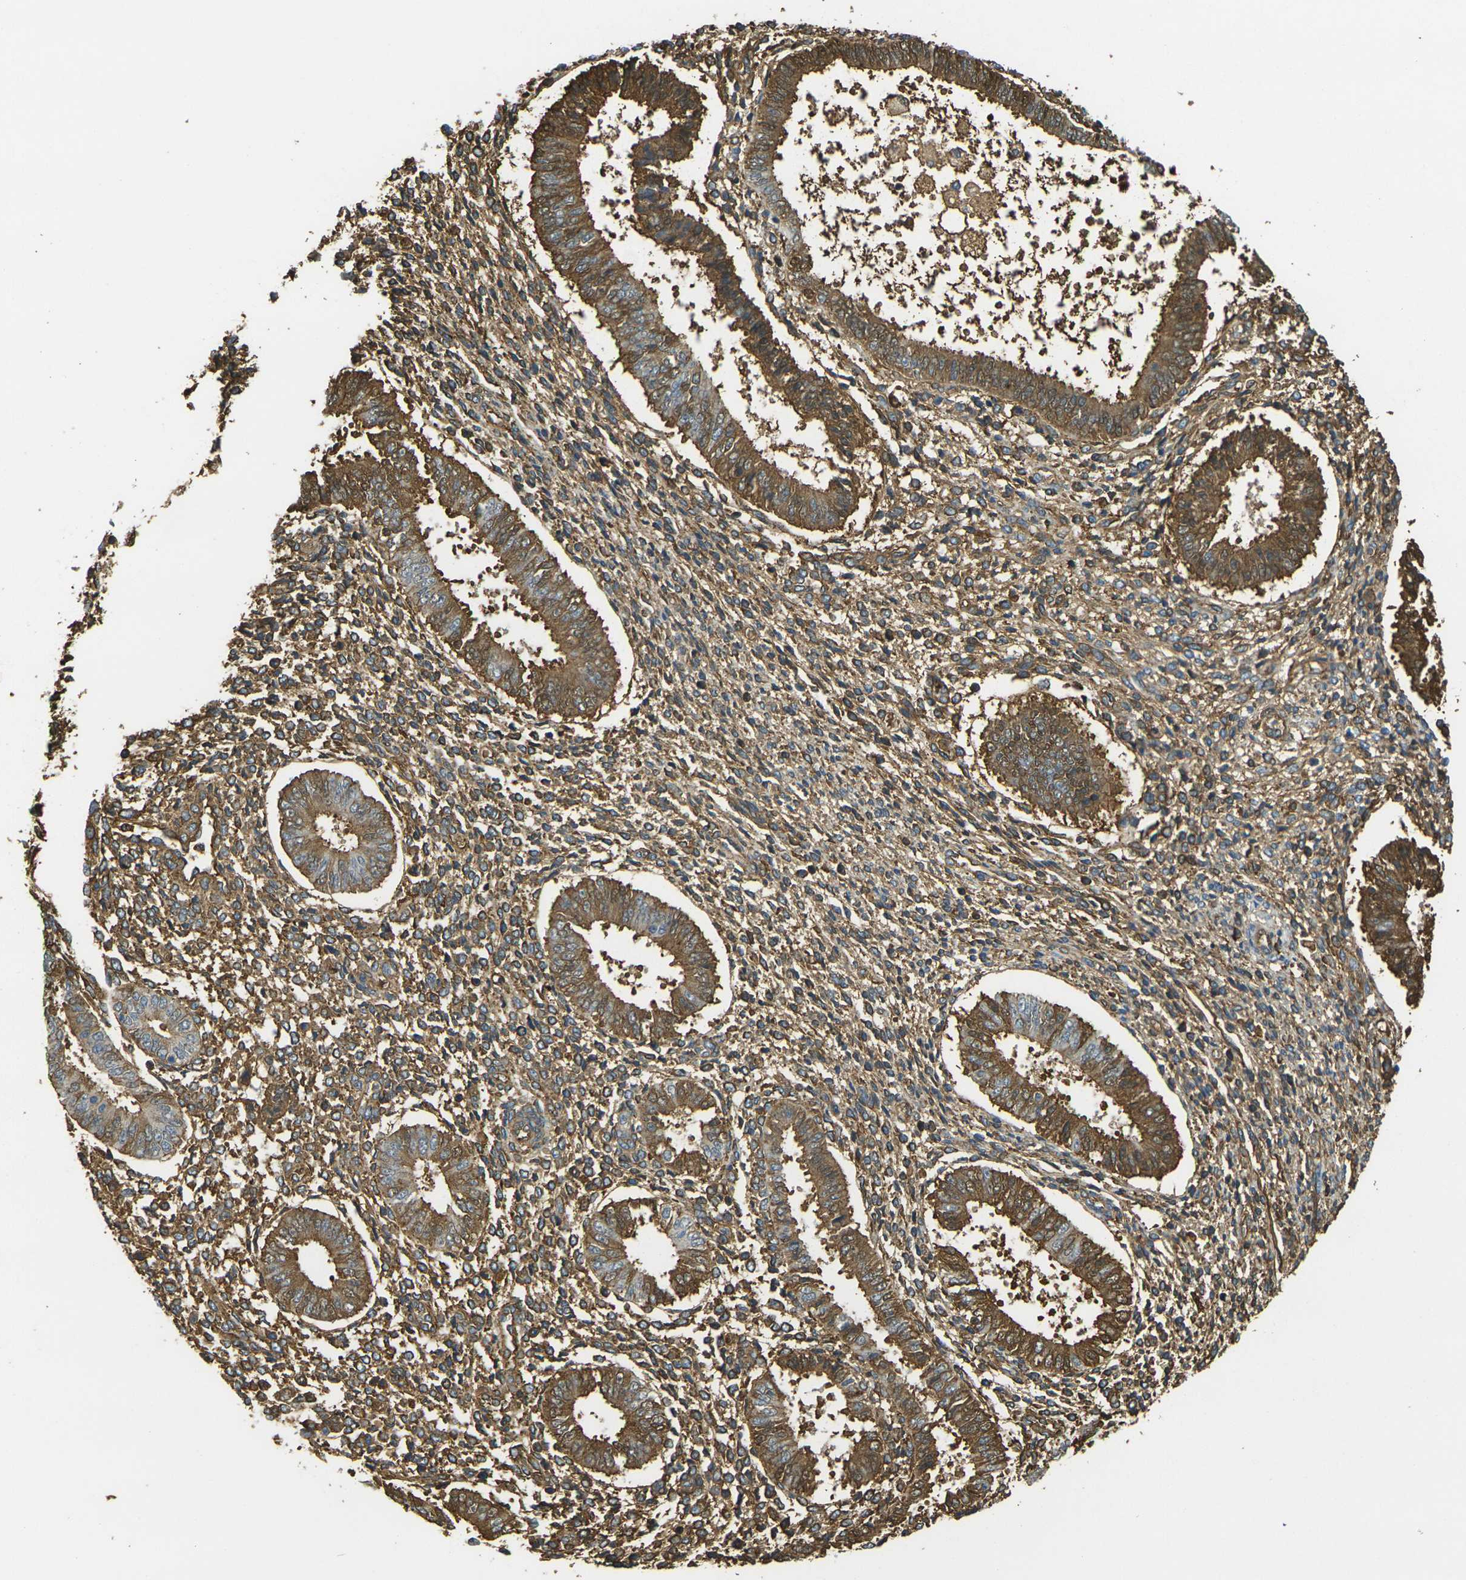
{"staining": {"intensity": "moderate", "quantity": ">75%", "location": "cytoplasmic/membranous"}, "tissue": "endometrium", "cell_type": "Cells in endometrial stroma", "image_type": "normal", "snomed": [{"axis": "morphology", "description": "Normal tissue, NOS"}, {"axis": "topography", "description": "Endometrium"}], "caption": "Immunohistochemical staining of unremarkable human endometrium demonstrates moderate cytoplasmic/membranous protein staining in approximately >75% of cells in endometrial stroma.", "gene": "PLCD1", "patient": {"sex": "female", "age": 35}}